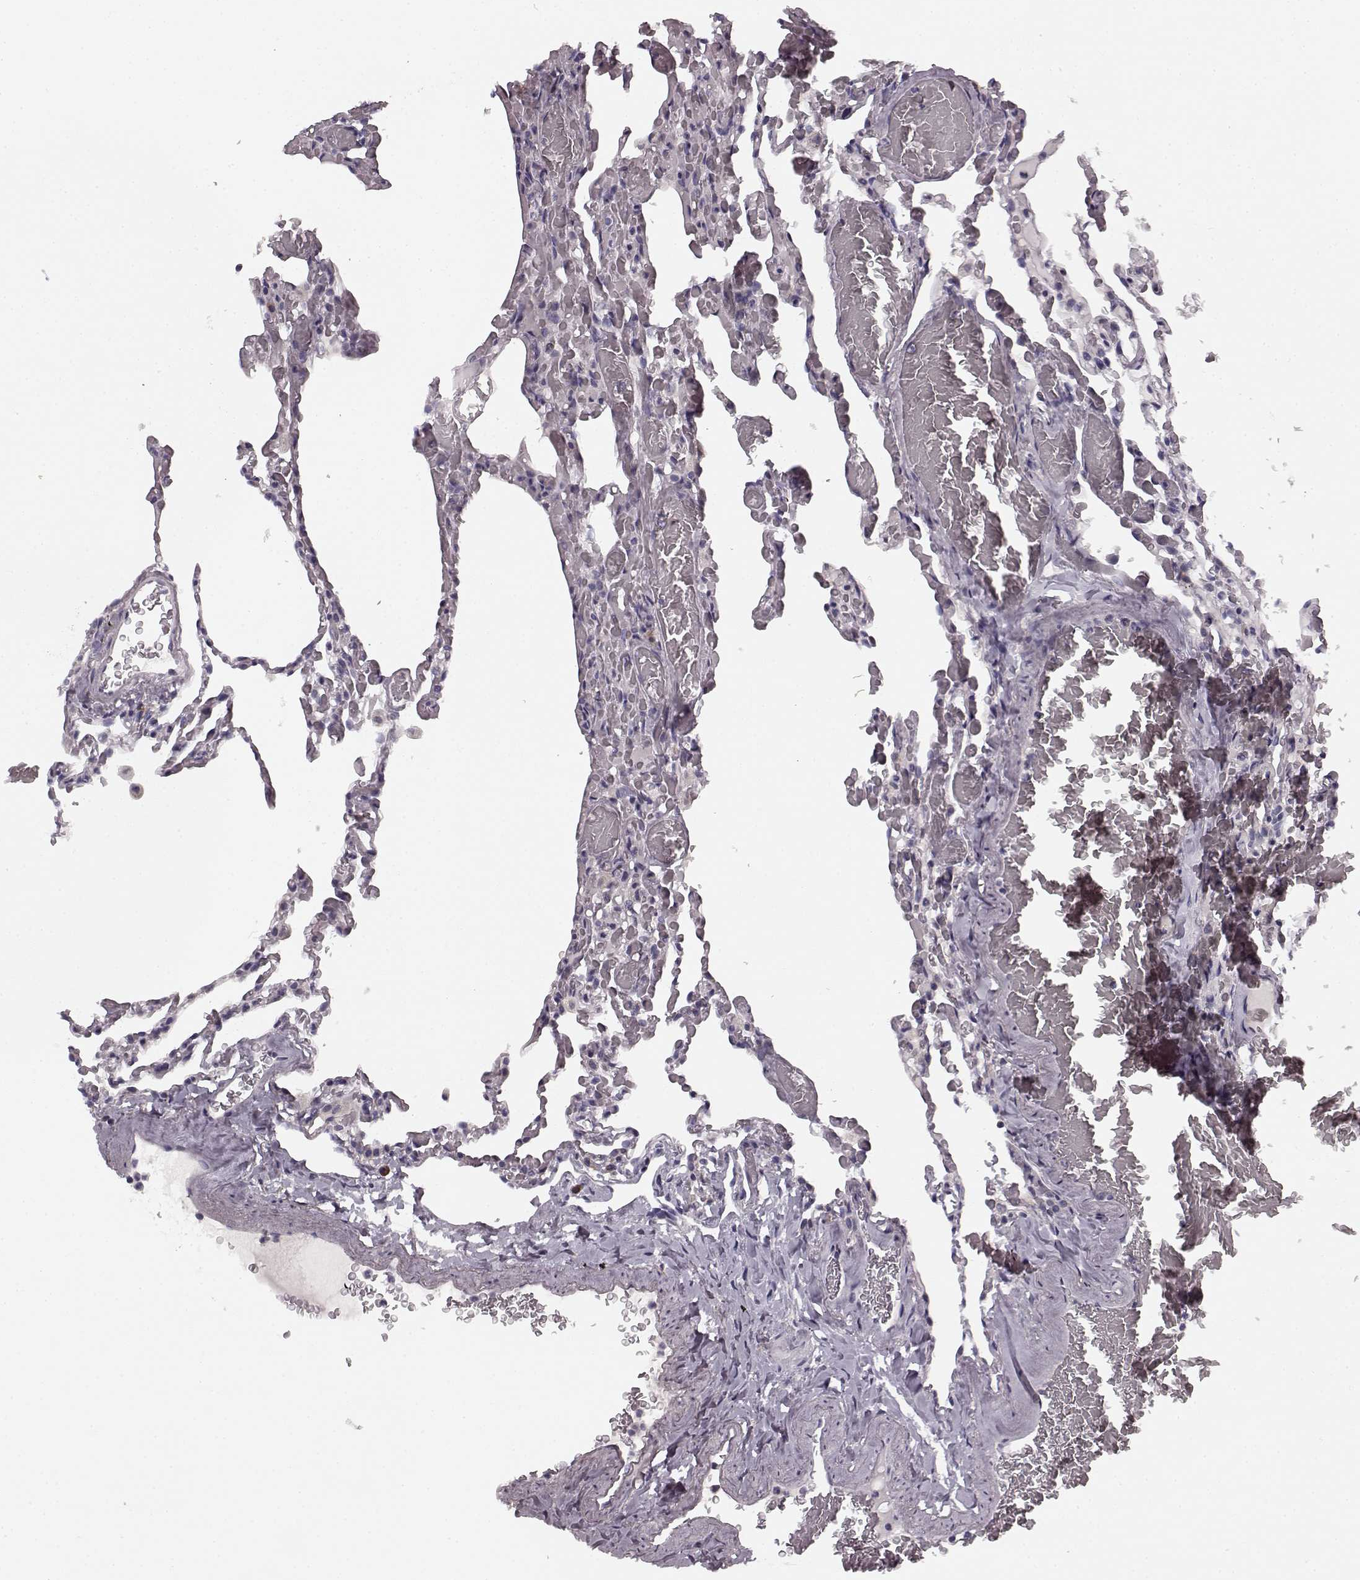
{"staining": {"intensity": "negative", "quantity": "none", "location": "none"}, "tissue": "lung", "cell_type": "Alveolar cells", "image_type": "normal", "snomed": [{"axis": "morphology", "description": "Normal tissue, NOS"}, {"axis": "topography", "description": "Lung"}], "caption": "Alveolar cells are negative for brown protein staining in normal lung. (DAB immunohistochemistry (IHC) visualized using brightfield microscopy, high magnification).", "gene": "FAM234B", "patient": {"sex": "female", "age": 43}}